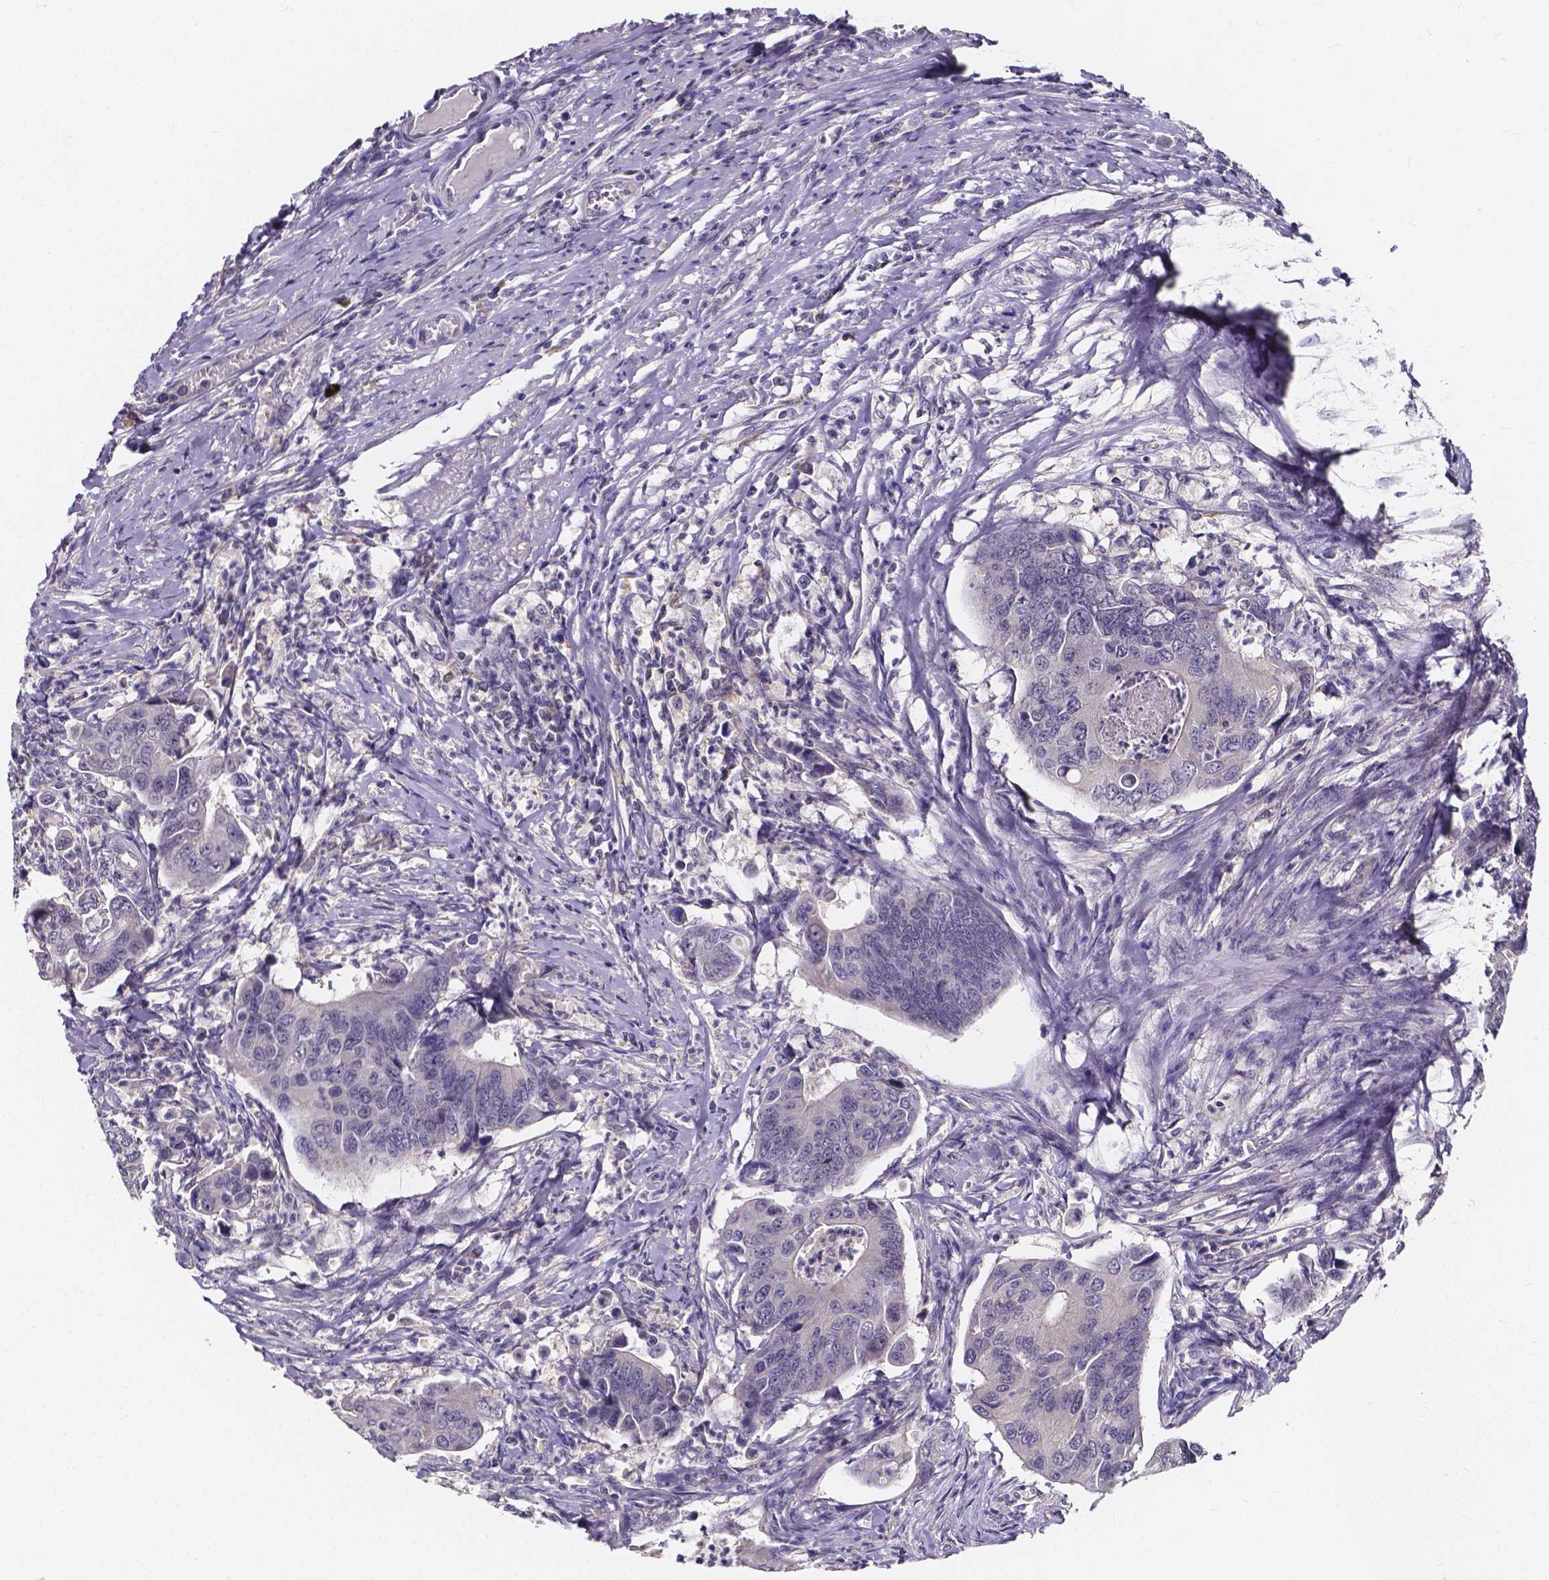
{"staining": {"intensity": "negative", "quantity": "none", "location": "none"}, "tissue": "colorectal cancer", "cell_type": "Tumor cells", "image_type": "cancer", "snomed": [{"axis": "morphology", "description": "Adenocarcinoma, NOS"}, {"axis": "topography", "description": "Colon"}], "caption": "This is an immunohistochemistry histopathology image of human adenocarcinoma (colorectal). There is no expression in tumor cells.", "gene": "SPOCD1", "patient": {"sex": "female", "age": 67}}